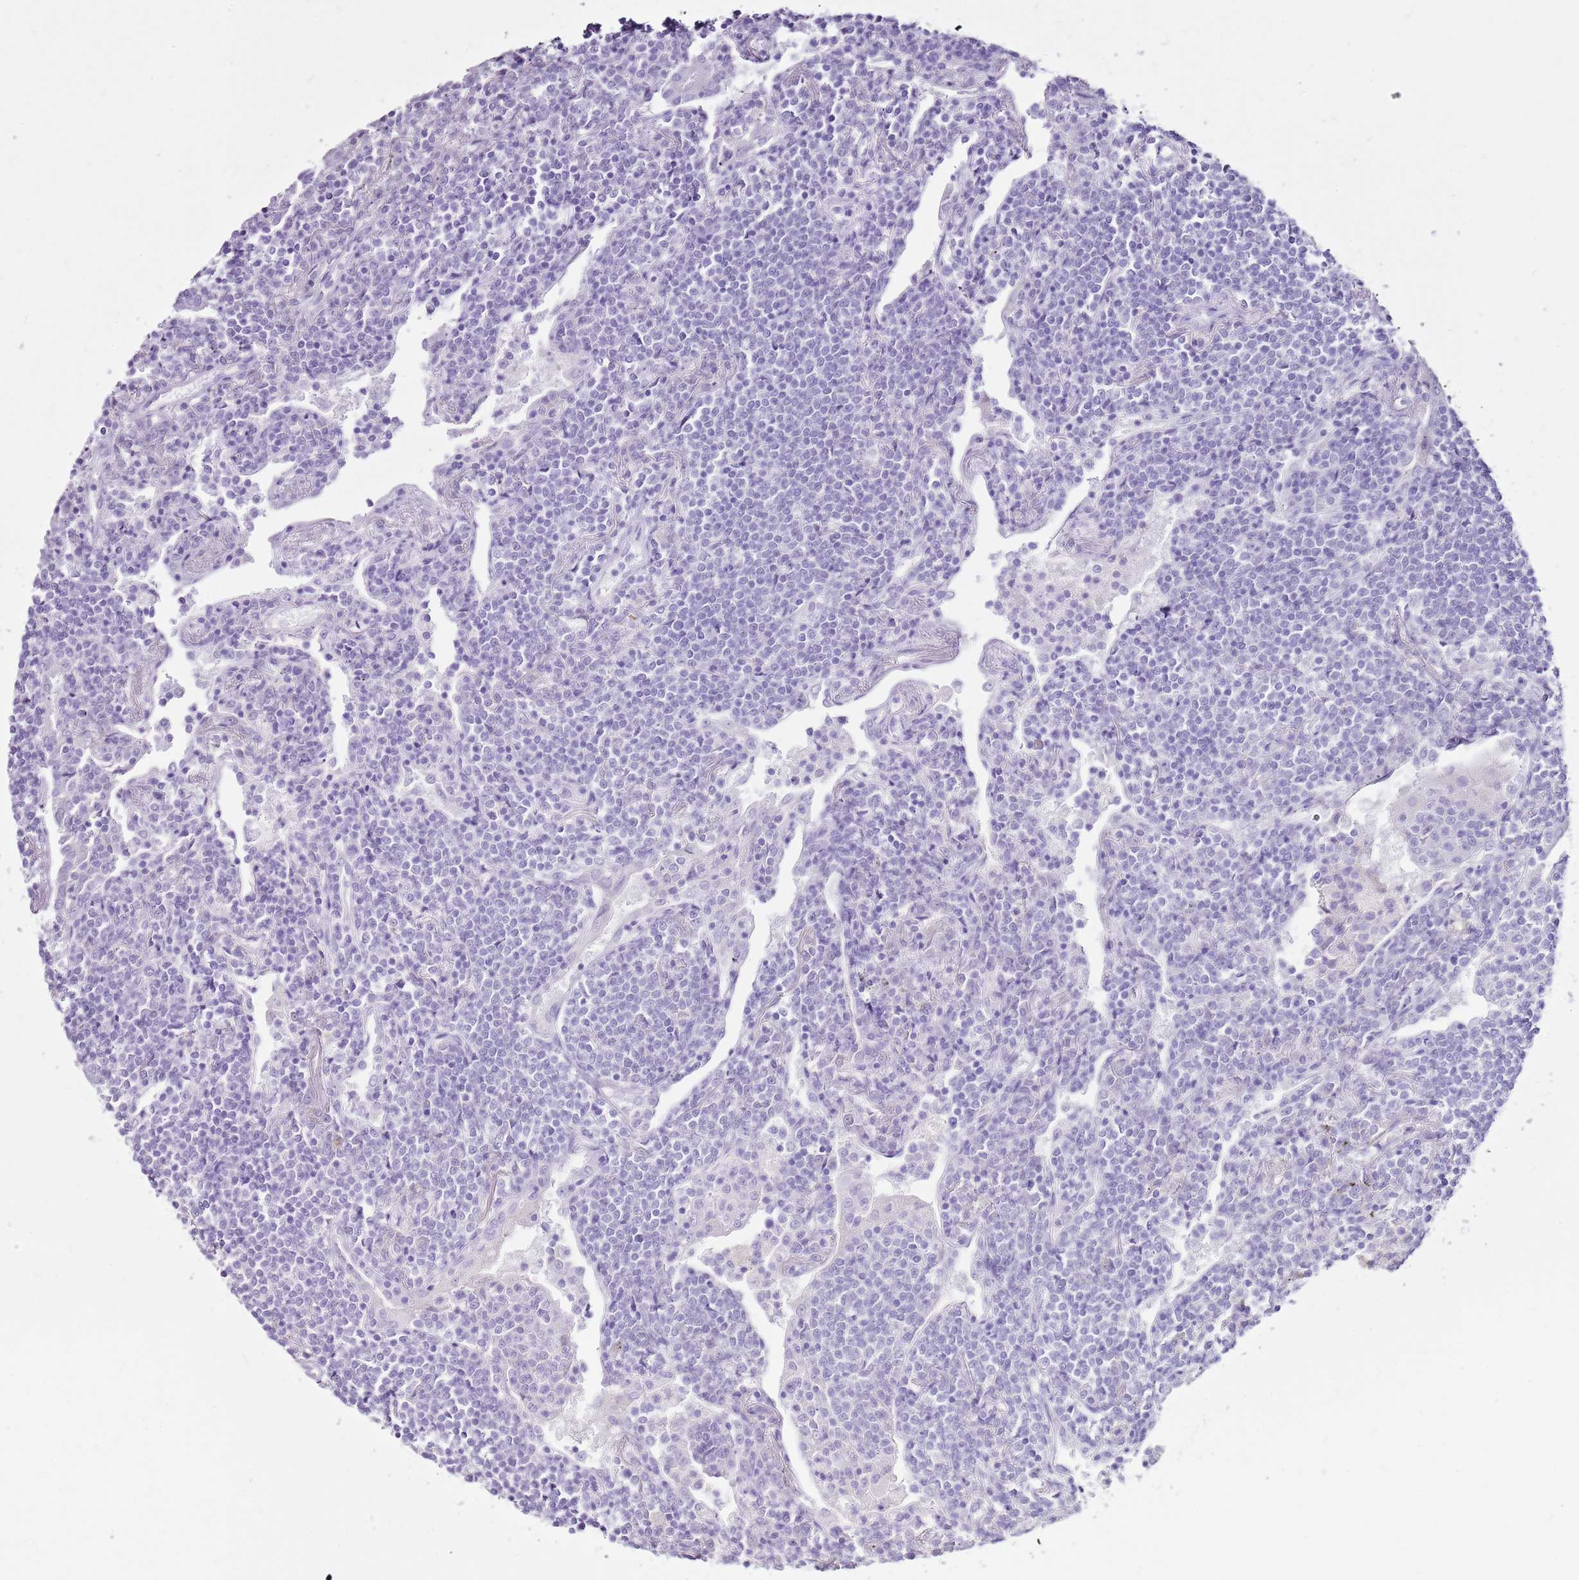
{"staining": {"intensity": "negative", "quantity": "none", "location": "none"}, "tissue": "lymphoma", "cell_type": "Tumor cells", "image_type": "cancer", "snomed": [{"axis": "morphology", "description": "Malignant lymphoma, non-Hodgkin's type, Low grade"}, {"axis": "topography", "description": "Lung"}], "caption": "Low-grade malignant lymphoma, non-Hodgkin's type was stained to show a protein in brown. There is no significant expression in tumor cells. (DAB immunohistochemistry (IHC) with hematoxylin counter stain).", "gene": "CNFN", "patient": {"sex": "female", "age": 71}}